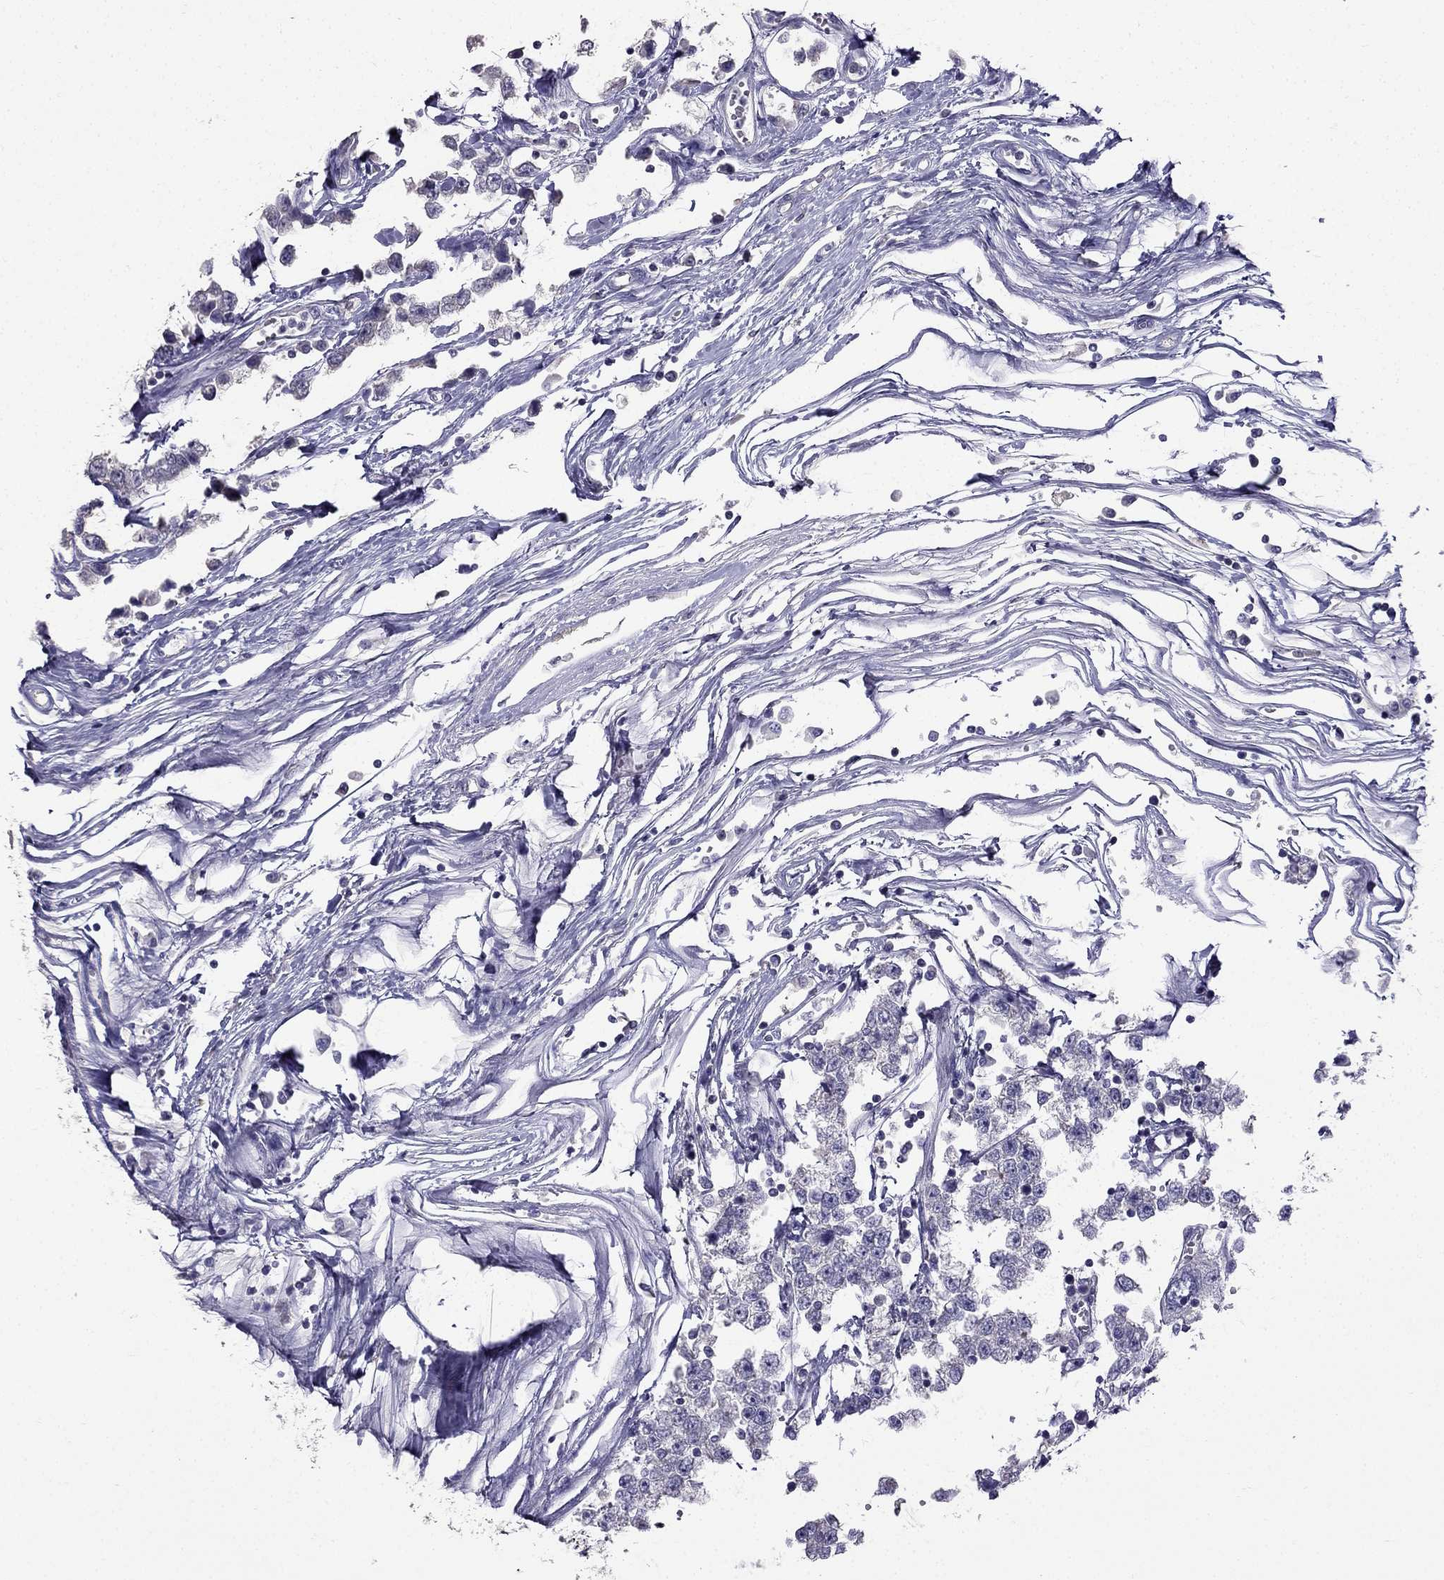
{"staining": {"intensity": "negative", "quantity": "none", "location": "none"}, "tissue": "testis cancer", "cell_type": "Tumor cells", "image_type": "cancer", "snomed": [{"axis": "morphology", "description": "Seminoma, NOS"}, {"axis": "topography", "description": "Testis"}], "caption": "Photomicrograph shows no significant protein positivity in tumor cells of testis cancer.", "gene": "AS3MT", "patient": {"sex": "male", "age": 34}}